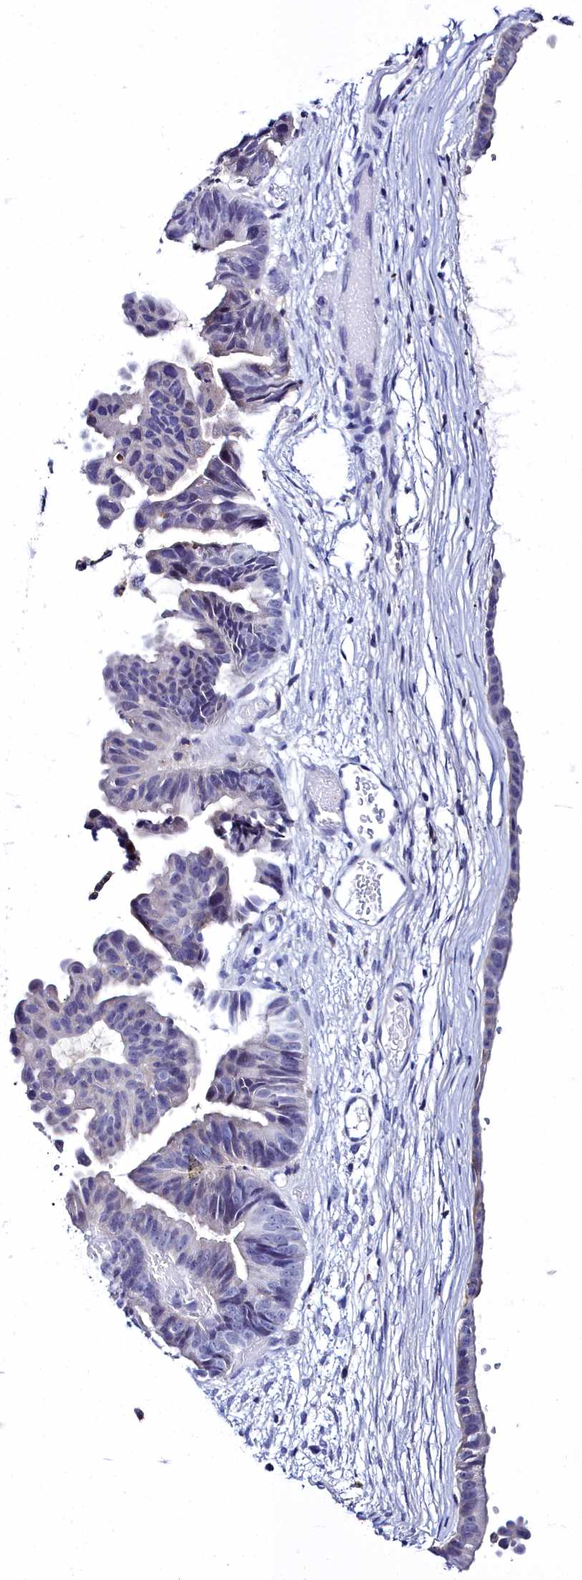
{"staining": {"intensity": "negative", "quantity": "none", "location": "none"}, "tissue": "ovarian cancer", "cell_type": "Tumor cells", "image_type": "cancer", "snomed": [{"axis": "morphology", "description": "Cystadenocarcinoma, mucinous, NOS"}, {"axis": "topography", "description": "Ovary"}], "caption": "The photomicrograph reveals no staining of tumor cells in mucinous cystadenocarcinoma (ovarian).", "gene": "ELAPOR2", "patient": {"sex": "female", "age": 61}}